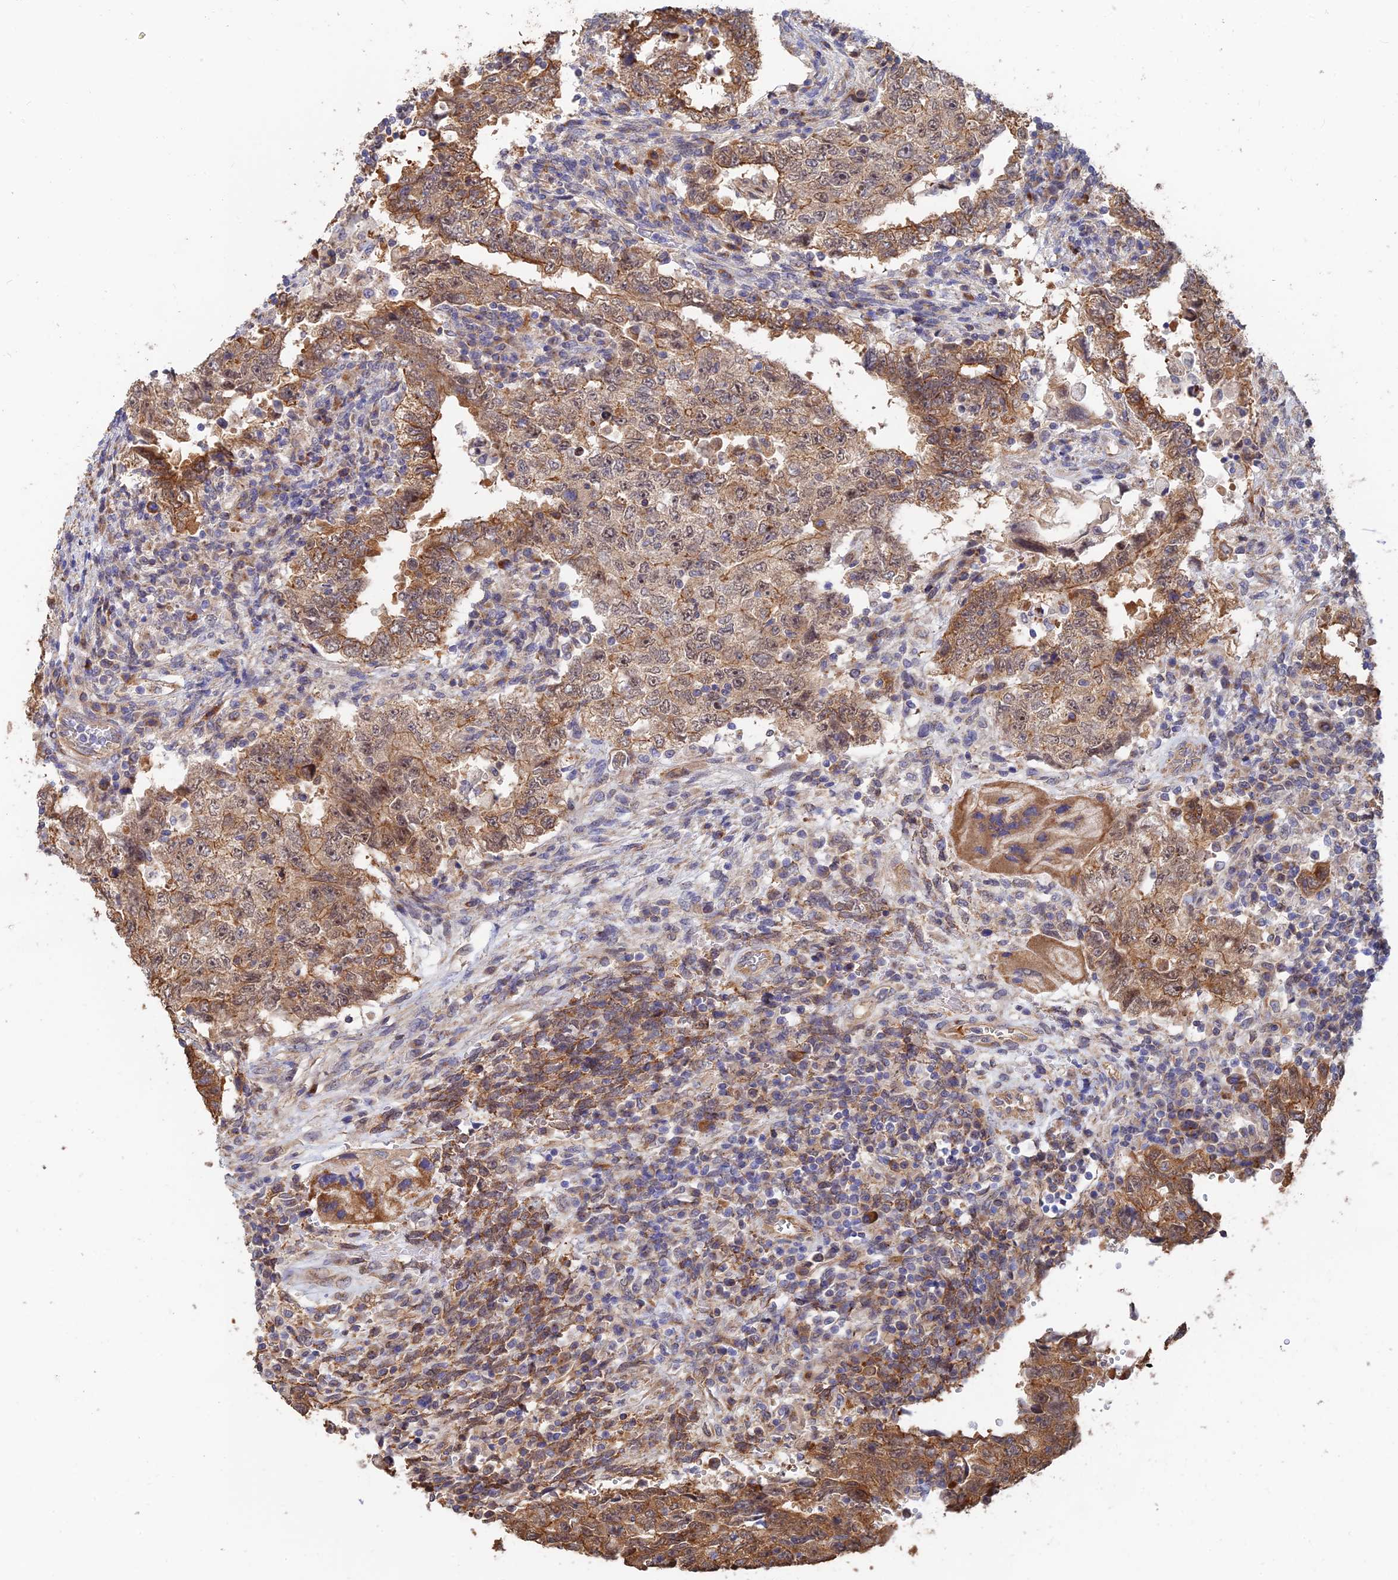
{"staining": {"intensity": "moderate", "quantity": "<25%", "location": "cytoplasmic/membranous"}, "tissue": "testis cancer", "cell_type": "Tumor cells", "image_type": "cancer", "snomed": [{"axis": "morphology", "description": "Carcinoma, Embryonal, NOS"}, {"axis": "topography", "description": "Testis"}], "caption": "Immunohistochemical staining of human testis cancer (embryonal carcinoma) reveals low levels of moderate cytoplasmic/membranous staining in approximately <25% of tumor cells. The protein of interest is shown in brown color, while the nuclei are stained blue.", "gene": "WBP11", "patient": {"sex": "male", "age": 26}}